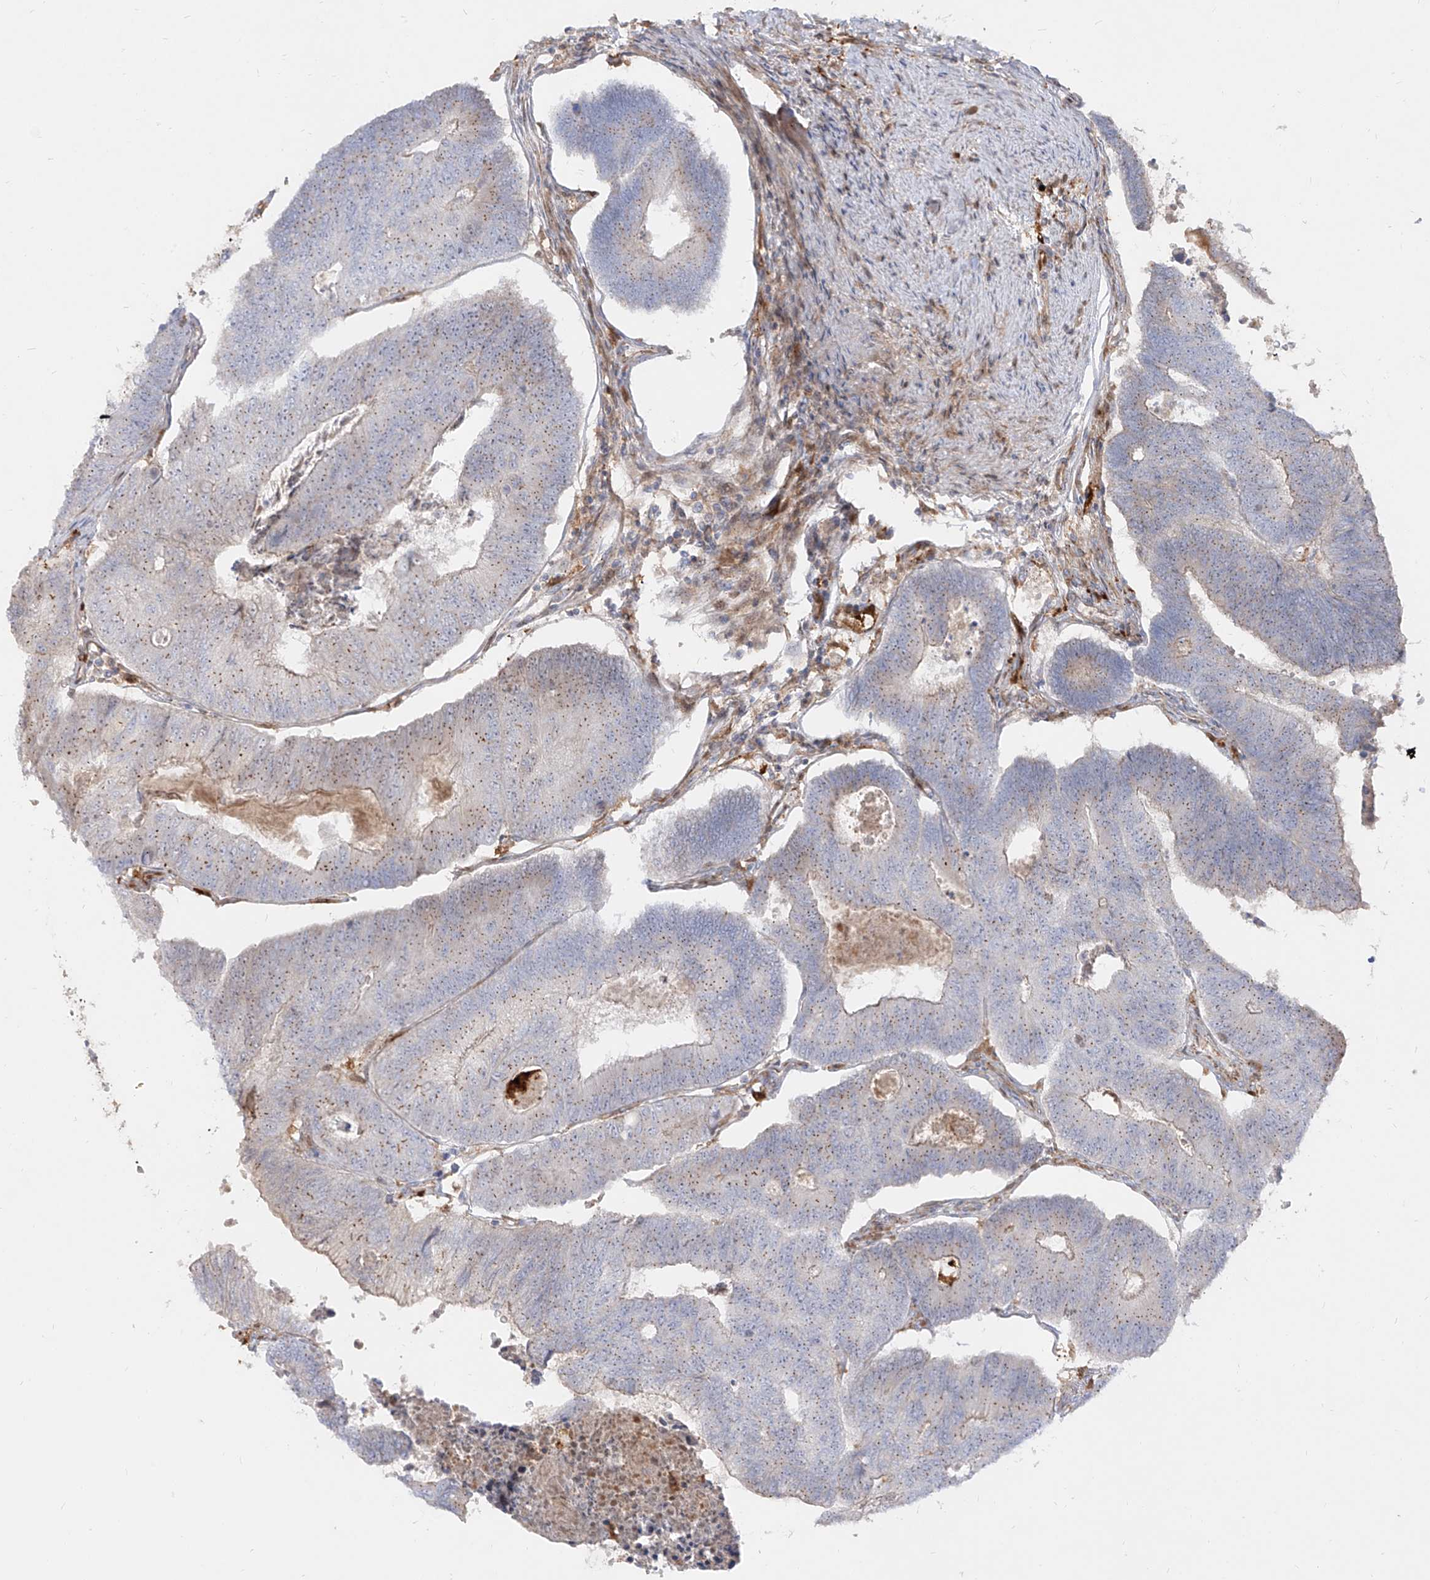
{"staining": {"intensity": "weak", "quantity": "<25%", "location": "cytoplasmic/membranous"}, "tissue": "colorectal cancer", "cell_type": "Tumor cells", "image_type": "cancer", "snomed": [{"axis": "morphology", "description": "Adenocarcinoma, NOS"}, {"axis": "topography", "description": "Colon"}], "caption": "An image of human colorectal cancer is negative for staining in tumor cells.", "gene": "KYNU", "patient": {"sex": "female", "age": 67}}